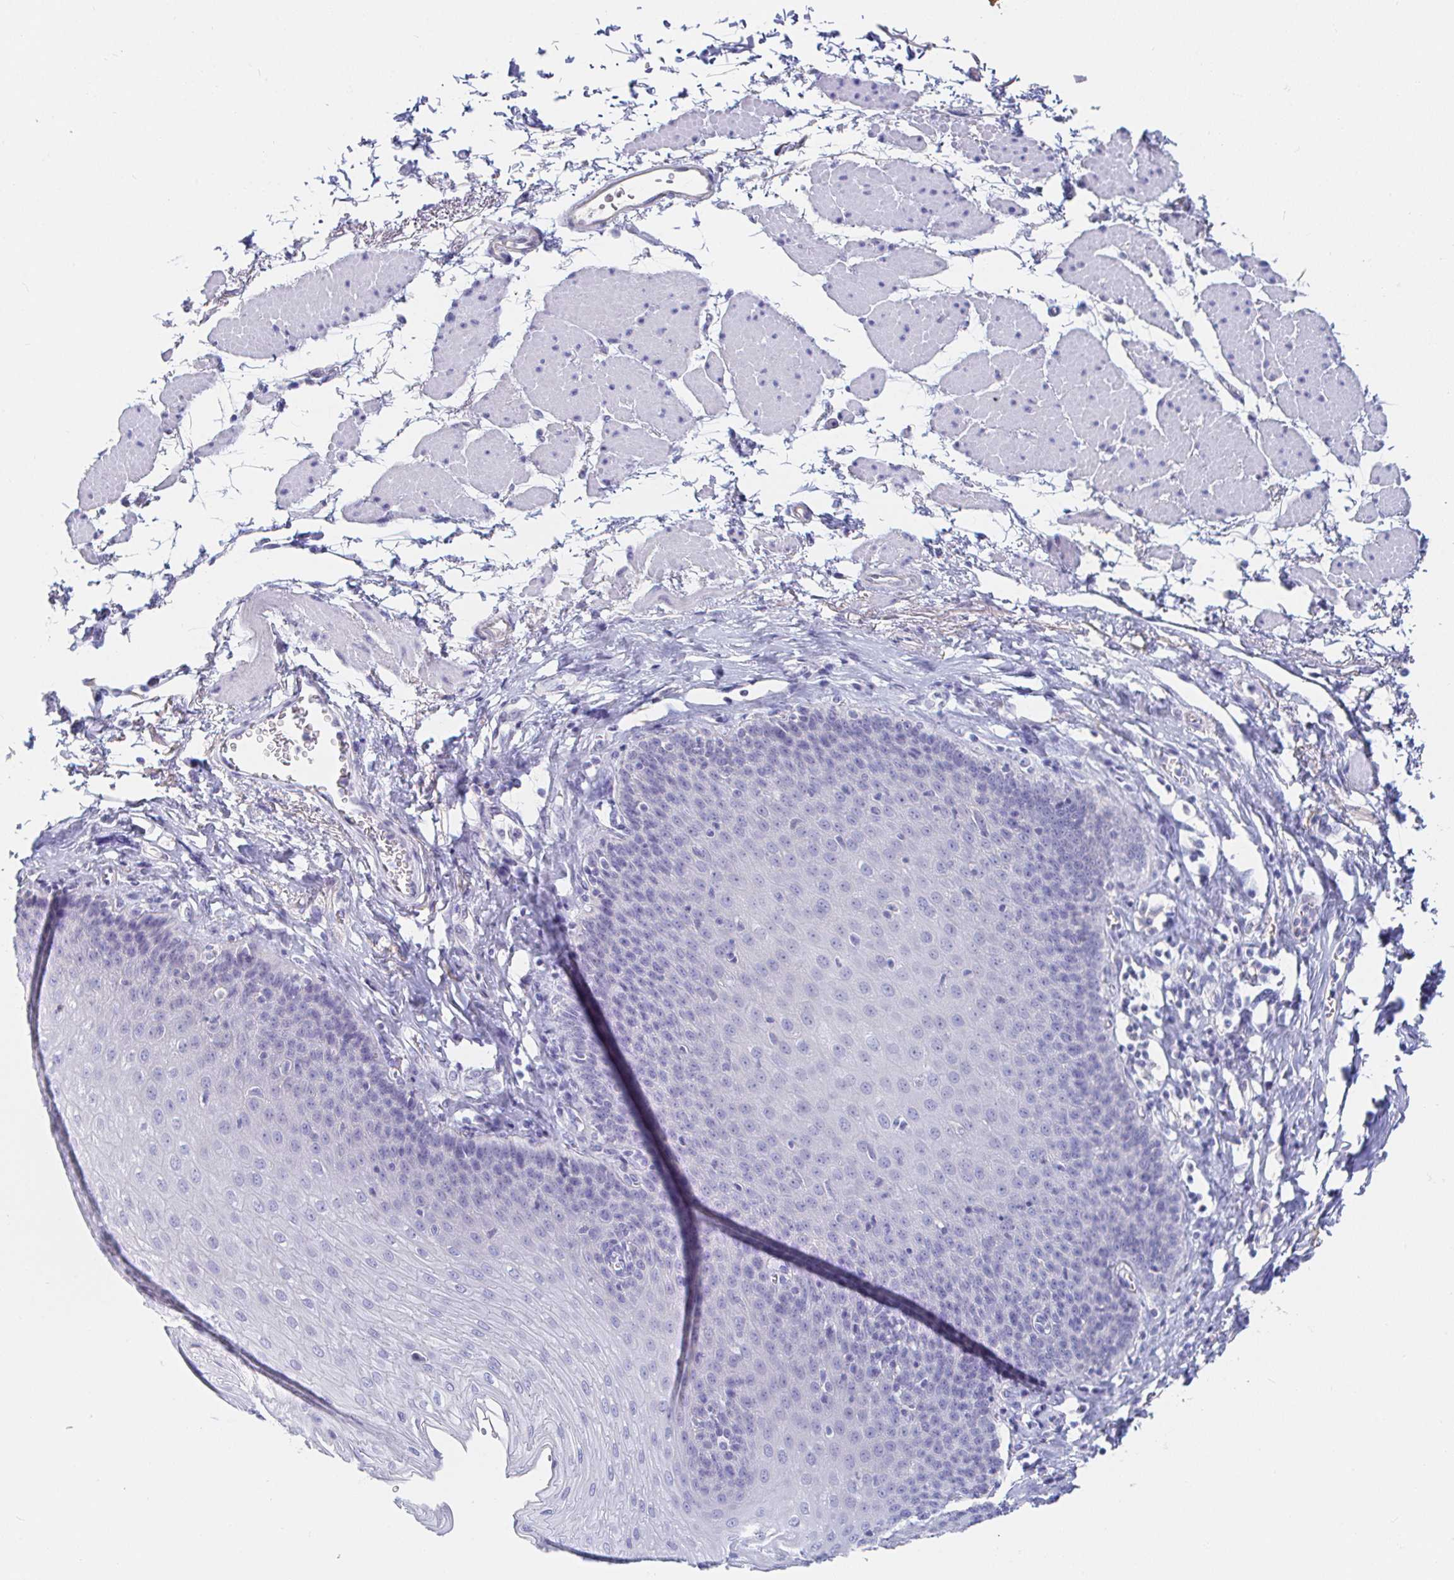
{"staining": {"intensity": "negative", "quantity": "none", "location": "none"}, "tissue": "esophagus", "cell_type": "Squamous epithelial cells", "image_type": "normal", "snomed": [{"axis": "morphology", "description": "Normal tissue, NOS"}, {"axis": "topography", "description": "Esophagus"}], "caption": "High power microscopy histopathology image of an immunohistochemistry (IHC) micrograph of unremarkable esophagus, revealing no significant positivity in squamous epithelial cells.", "gene": "PDE6B", "patient": {"sex": "female", "age": 81}}